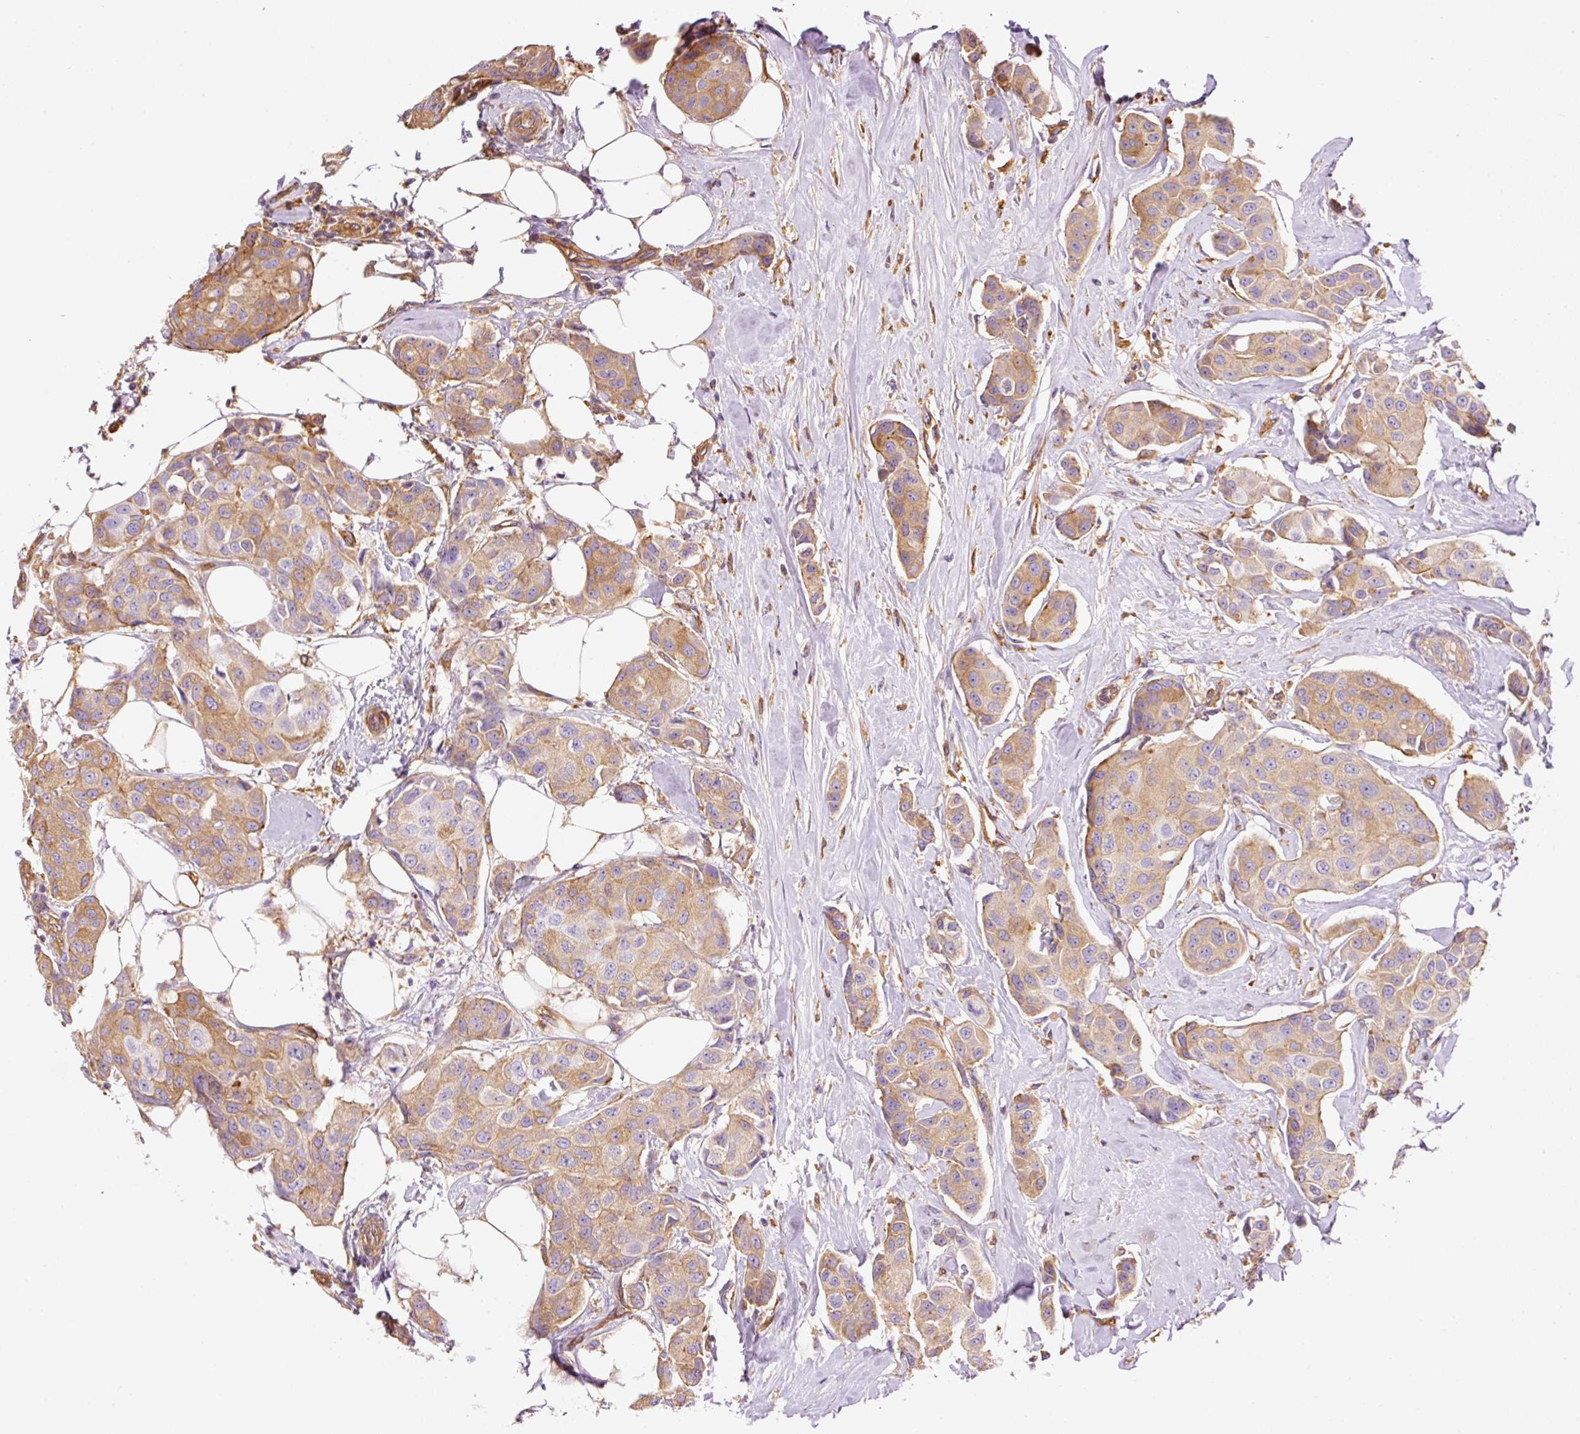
{"staining": {"intensity": "moderate", "quantity": ">75%", "location": "cytoplasmic/membranous"}, "tissue": "breast cancer", "cell_type": "Tumor cells", "image_type": "cancer", "snomed": [{"axis": "morphology", "description": "Duct carcinoma"}, {"axis": "topography", "description": "Breast"}, {"axis": "topography", "description": "Lymph node"}], "caption": "Brown immunohistochemical staining in human breast infiltrating ductal carcinoma demonstrates moderate cytoplasmic/membranous staining in approximately >75% of tumor cells.", "gene": "IL10RB", "patient": {"sex": "female", "age": 80}}